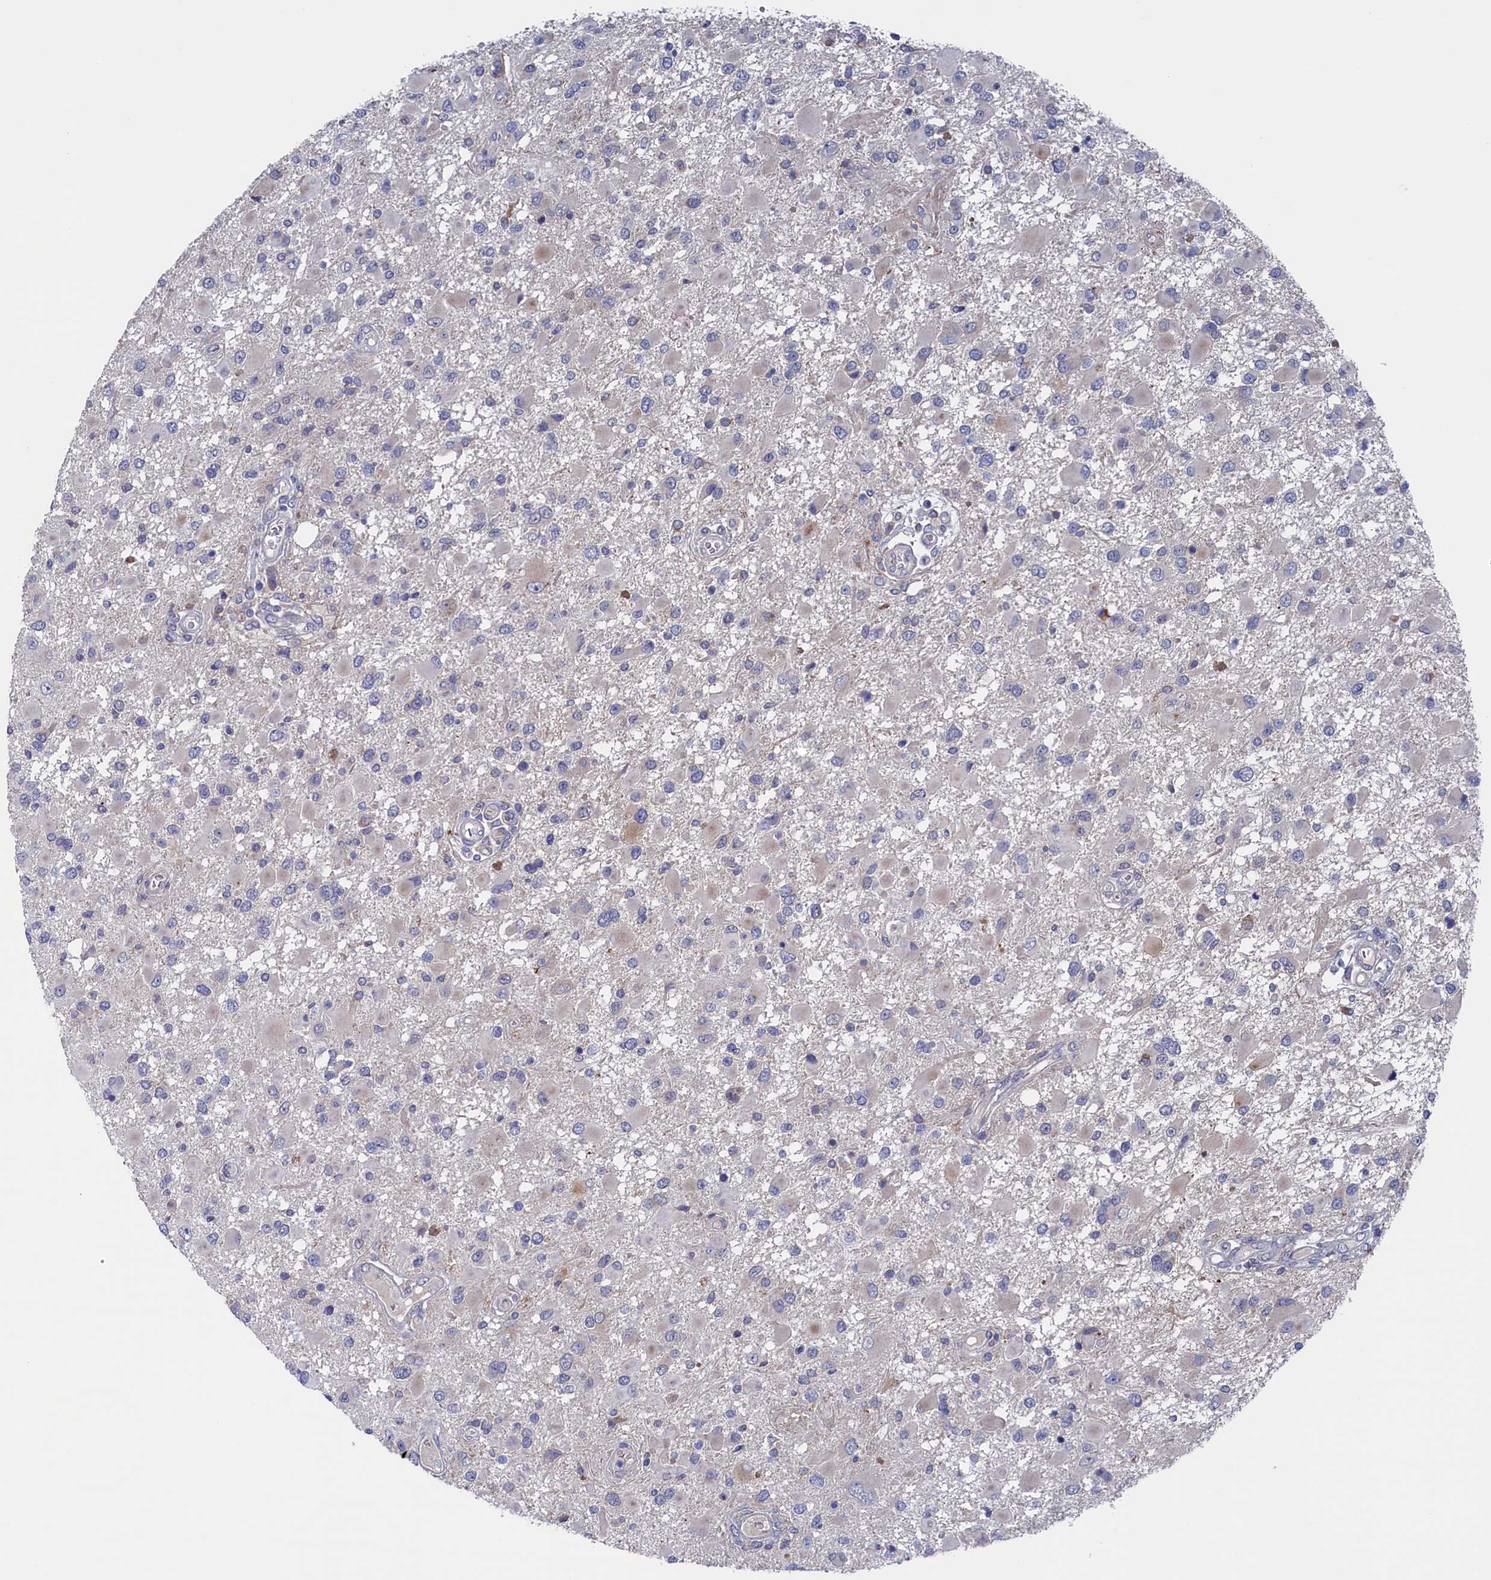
{"staining": {"intensity": "weak", "quantity": "<25%", "location": "cytoplasmic/membranous"}, "tissue": "glioma", "cell_type": "Tumor cells", "image_type": "cancer", "snomed": [{"axis": "morphology", "description": "Glioma, malignant, High grade"}, {"axis": "topography", "description": "Brain"}], "caption": "Immunohistochemistry of human glioma reveals no positivity in tumor cells.", "gene": "SPATA13", "patient": {"sex": "male", "age": 53}}